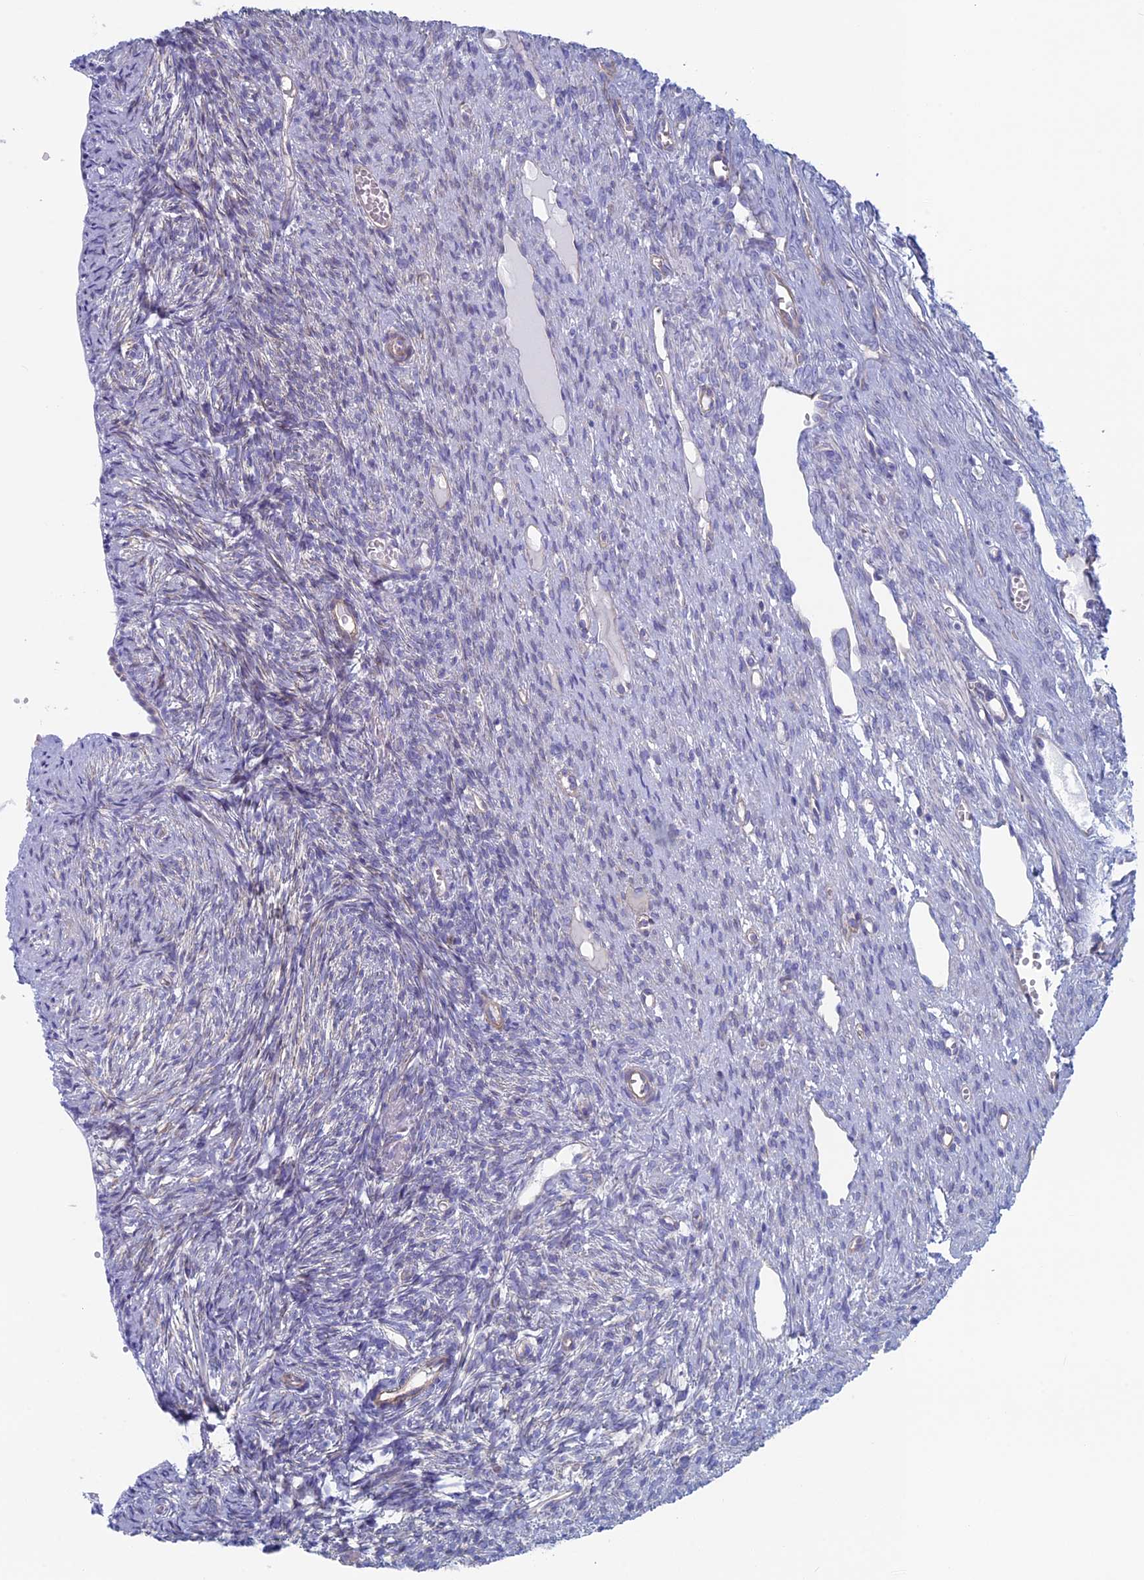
{"staining": {"intensity": "negative", "quantity": "none", "location": "none"}, "tissue": "ovary", "cell_type": "Follicle cells", "image_type": "normal", "snomed": [{"axis": "morphology", "description": "Normal tissue, NOS"}, {"axis": "topography", "description": "Ovary"}], "caption": "Immunohistochemistry of benign human ovary displays no positivity in follicle cells.", "gene": "MAGEB6", "patient": {"sex": "female", "age": 51}}